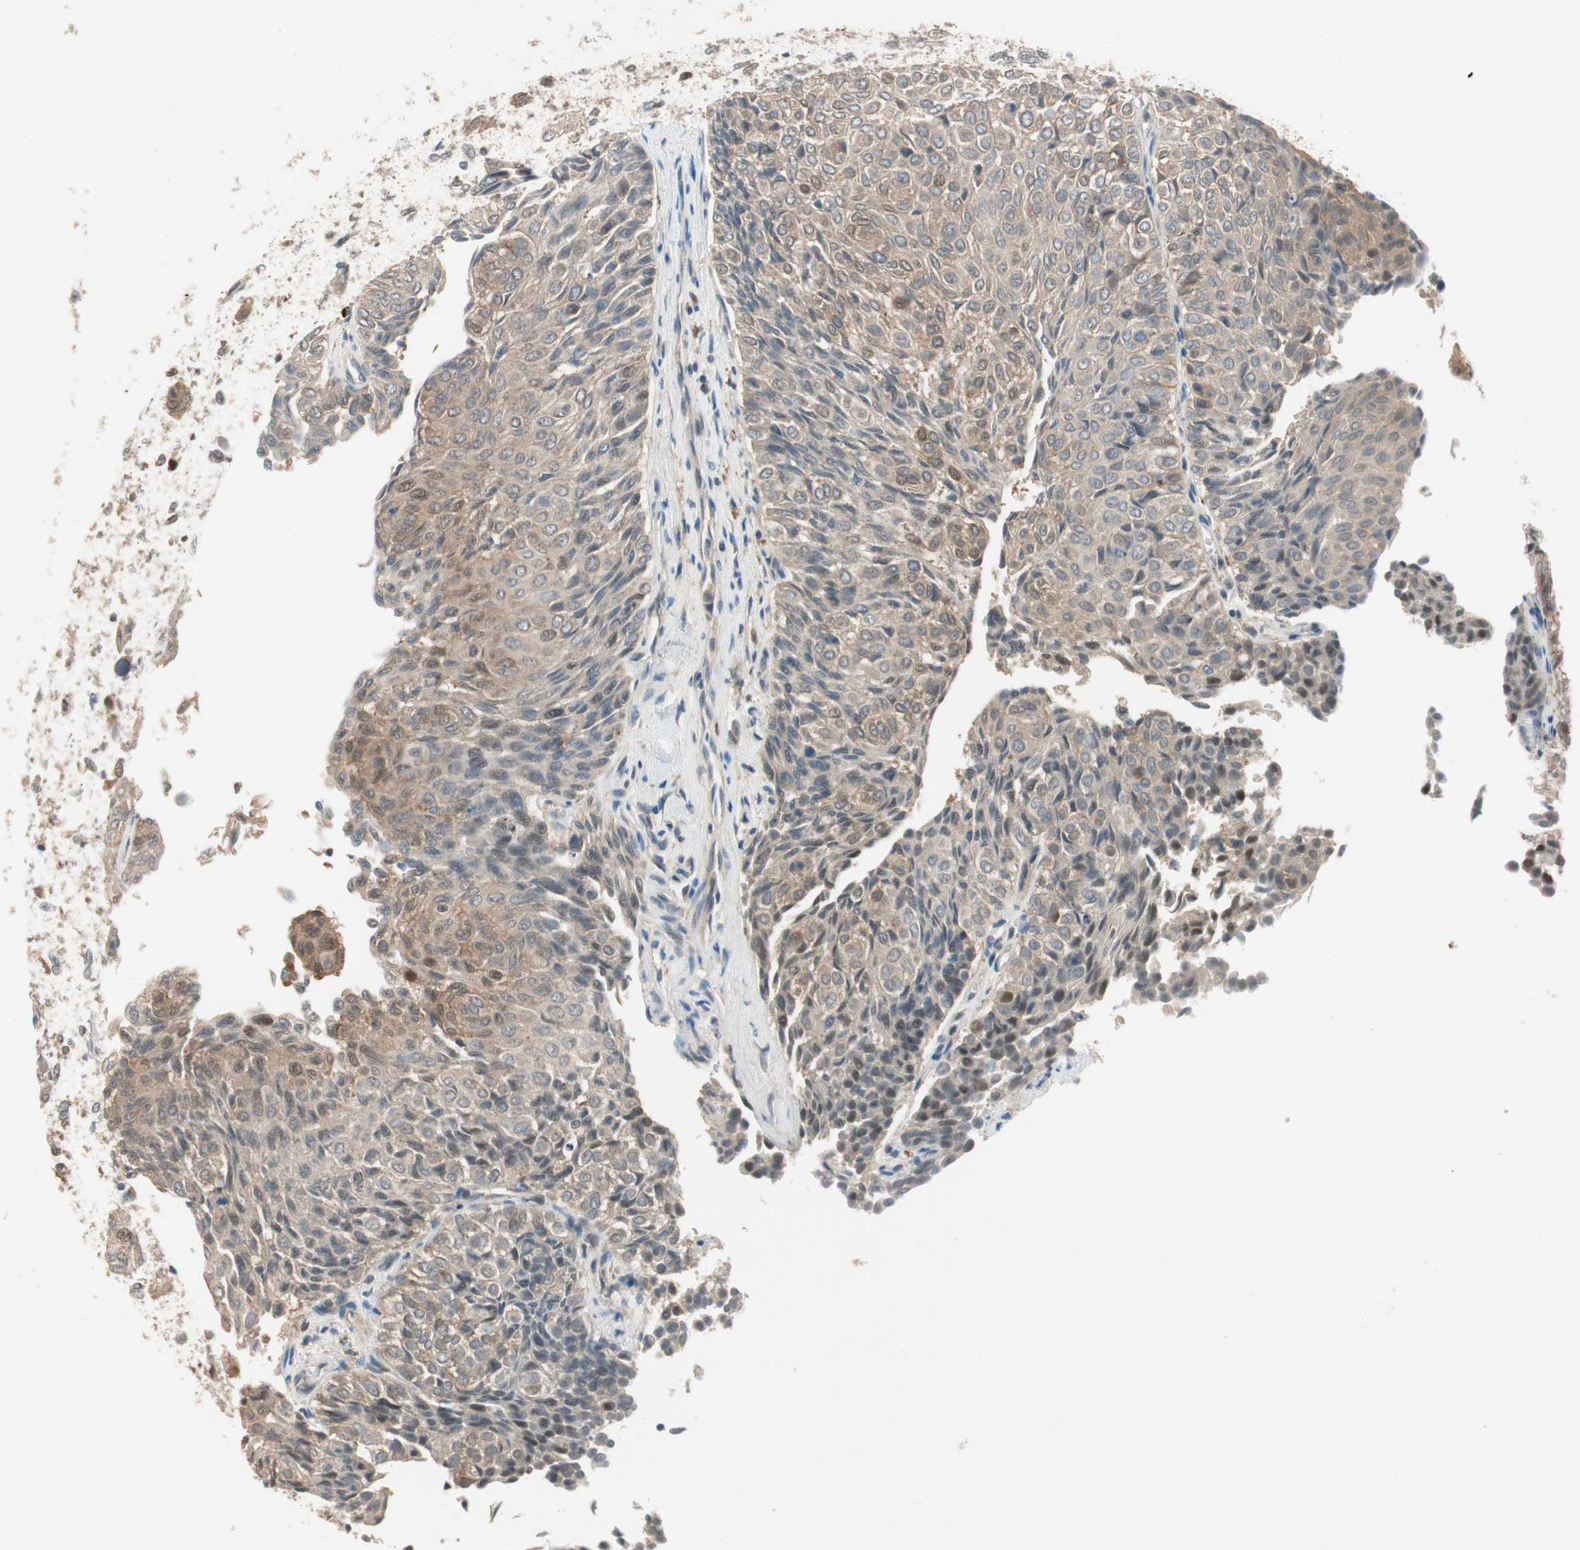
{"staining": {"intensity": "weak", "quantity": "25%-75%", "location": "cytoplasmic/membranous"}, "tissue": "urothelial cancer", "cell_type": "Tumor cells", "image_type": "cancer", "snomed": [{"axis": "morphology", "description": "Urothelial carcinoma, Low grade"}, {"axis": "topography", "description": "Urinary bladder"}], "caption": "The image reveals immunohistochemical staining of urothelial cancer. There is weak cytoplasmic/membranous positivity is seen in approximately 25%-75% of tumor cells.", "gene": "PIK3R3", "patient": {"sex": "male", "age": 78}}